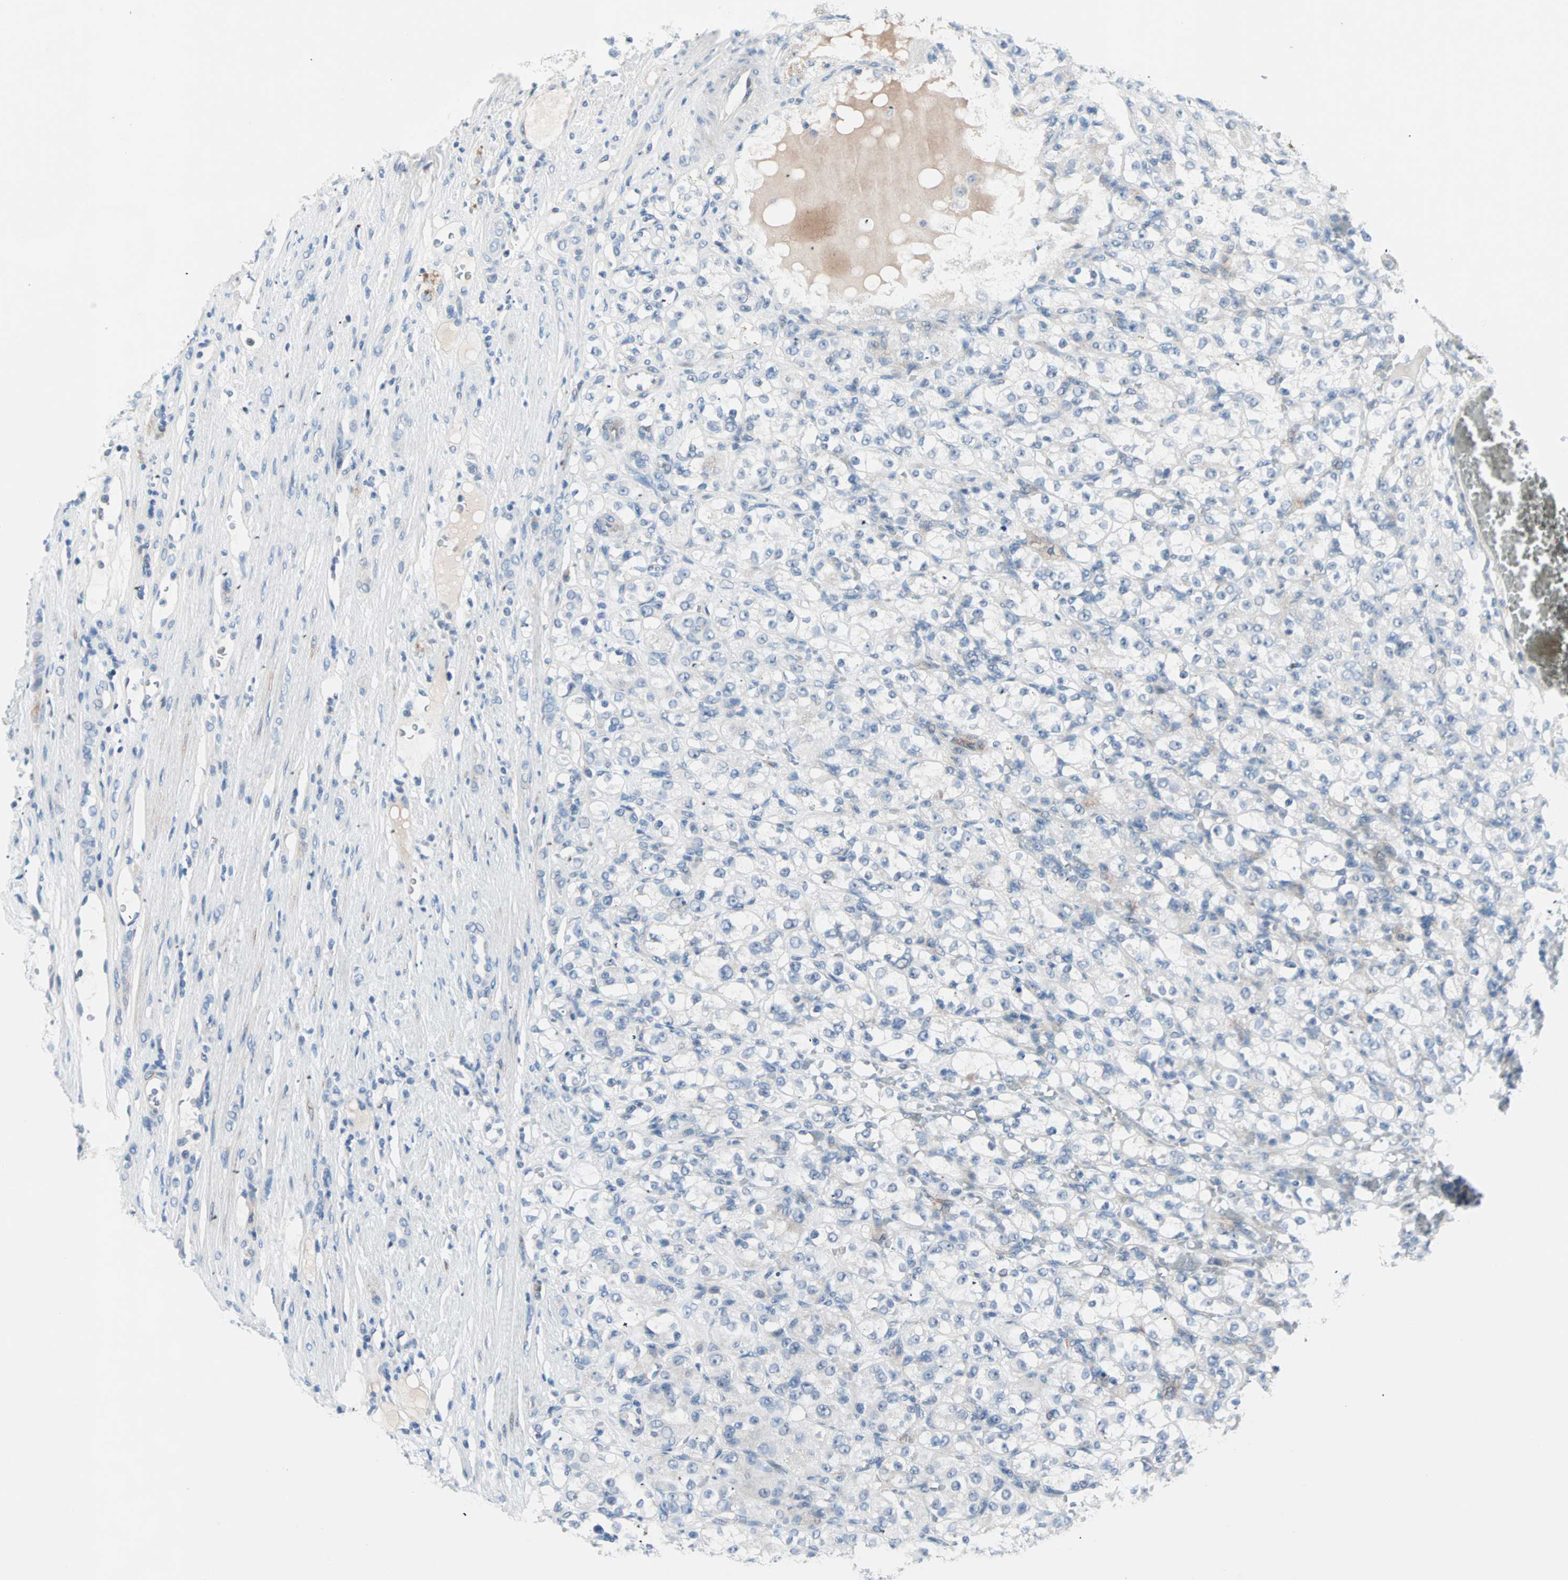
{"staining": {"intensity": "negative", "quantity": "none", "location": "none"}, "tissue": "renal cancer", "cell_type": "Tumor cells", "image_type": "cancer", "snomed": [{"axis": "morphology", "description": "Normal tissue, NOS"}, {"axis": "morphology", "description": "Adenocarcinoma, NOS"}, {"axis": "topography", "description": "Kidney"}], "caption": "Micrograph shows no protein positivity in tumor cells of renal adenocarcinoma tissue.", "gene": "NEFH", "patient": {"sex": "male", "age": 61}}